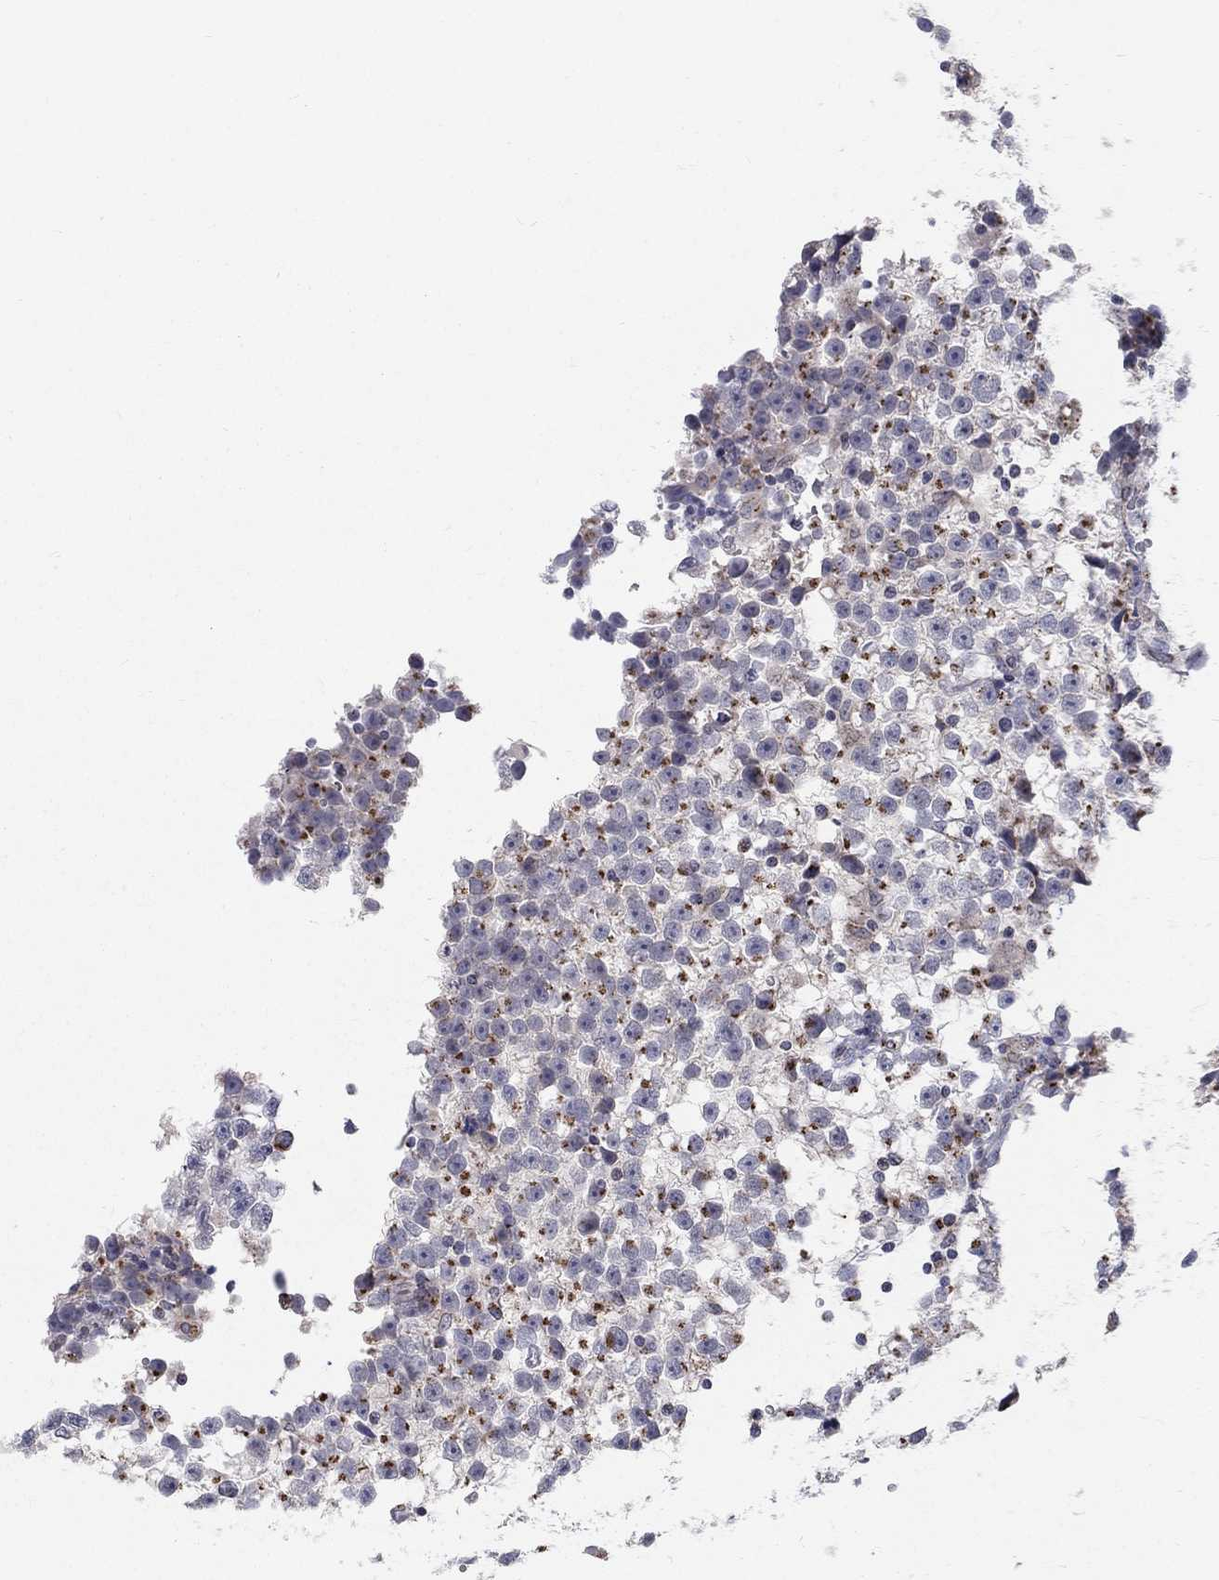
{"staining": {"intensity": "strong", "quantity": "<25%", "location": "cytoplasmic/membranous"}, "tissue": "testis cancer", "cell_type": "Tumor cells", "image_type": "cancer", "snomed": [{"axis": "morphology", "description": "Seminoma, NOS"}, {"axis": "topography", "description": "Testis"}], "caption": "Testis cancer stained with a brown dye displays strong cytoplasmic/membranous positive expression in about <25% of tumor cells.", "gene": "PANK3", "patient": {"sex": "male", "age": 31}}